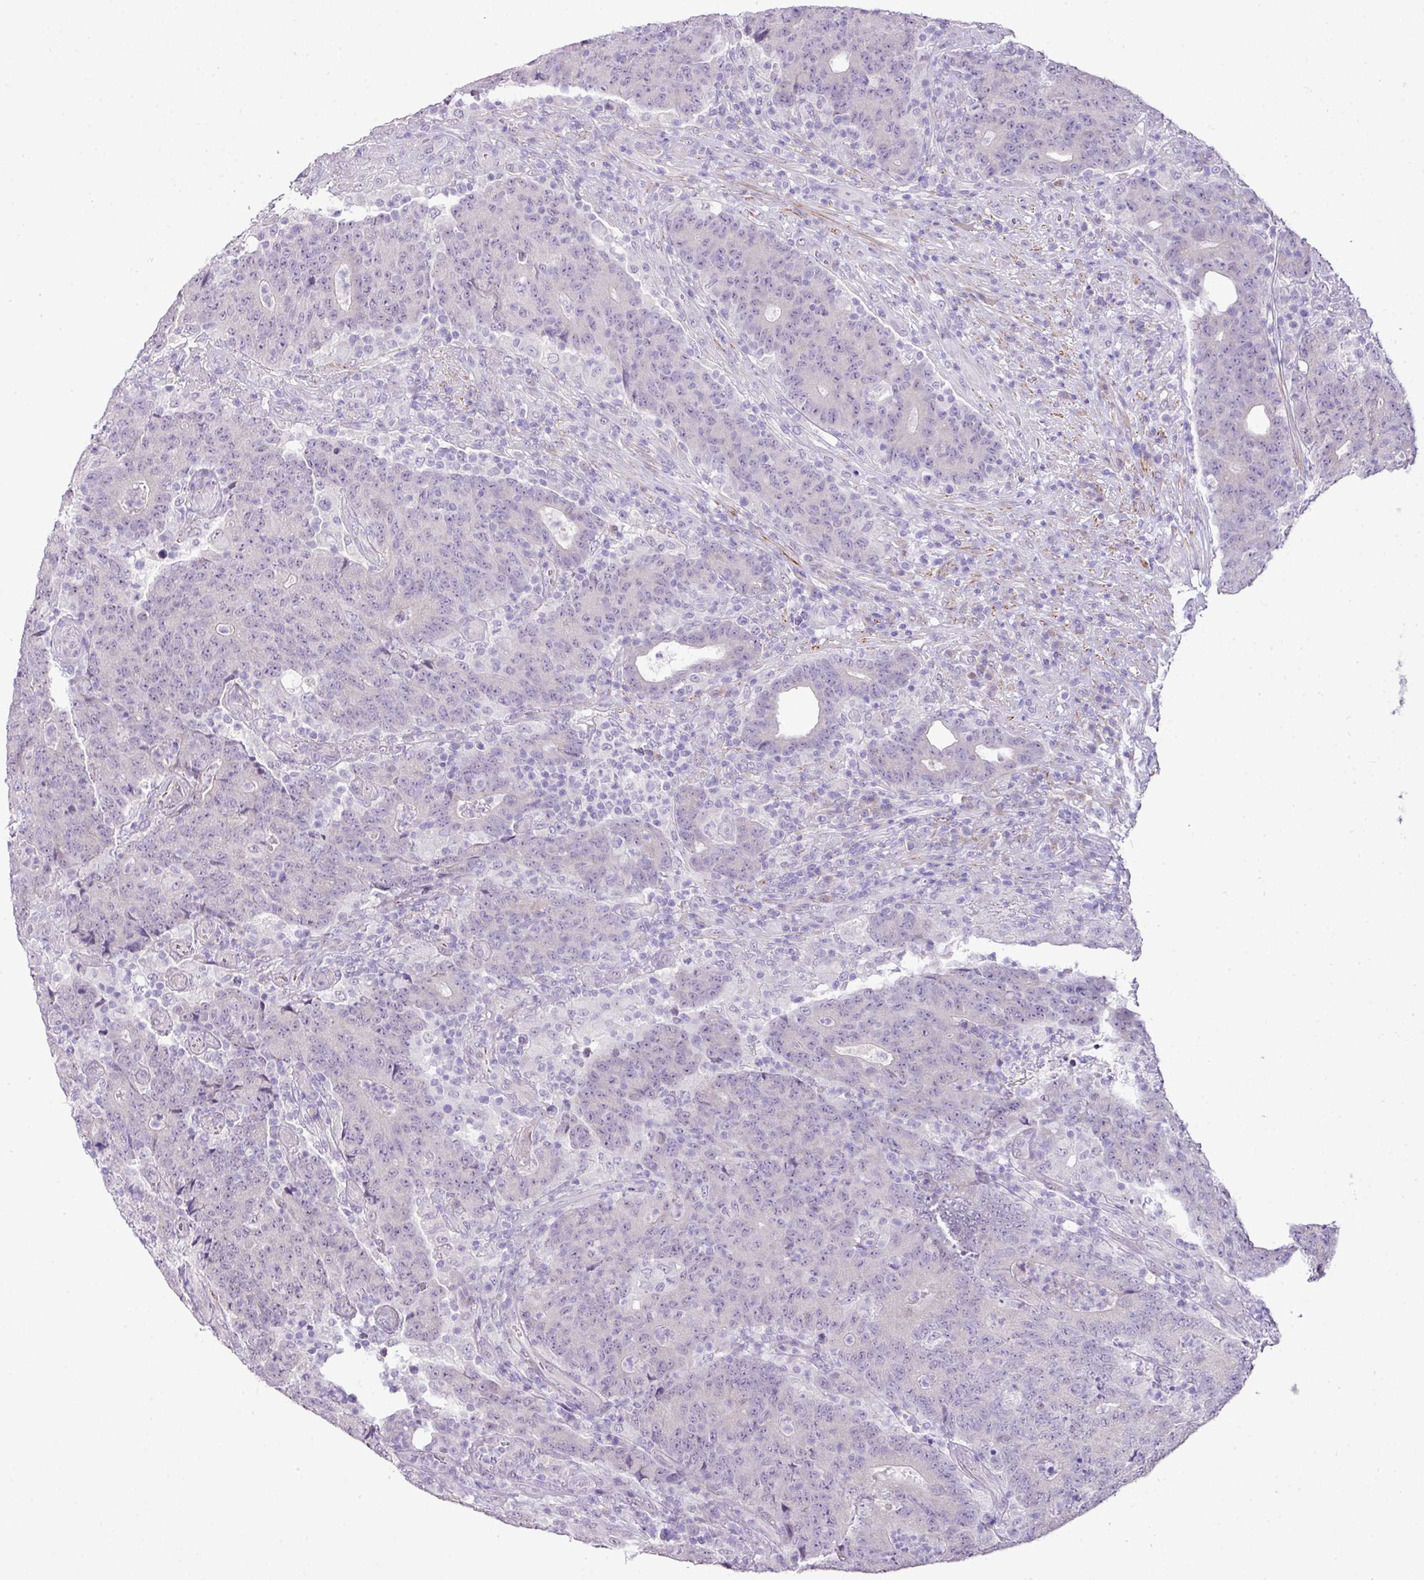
{"staining": {"intensity": "negative", "quantity": "none", "location": "none"}, "tissue": "colorectal cancer", "cell_type": "Tumor cells", "image_type": "cancer", "snomed": [{"axis": "morphology", "description": "Adenocarcinoma, NOS"}, {"axis": "topography", "description": "Colon"}], "caption": "DAB (3,3'-diaminobenzidine) immunohistochemical staining of colorectal cancer displays no significant expression in tumor cells. Brightfield microscopy of IHC stained with DAB (brown) and hematoxylin (blue), captured at high magnification.", "gene": "DIP2A", "patient": {"sex": "female", "age": 75}}